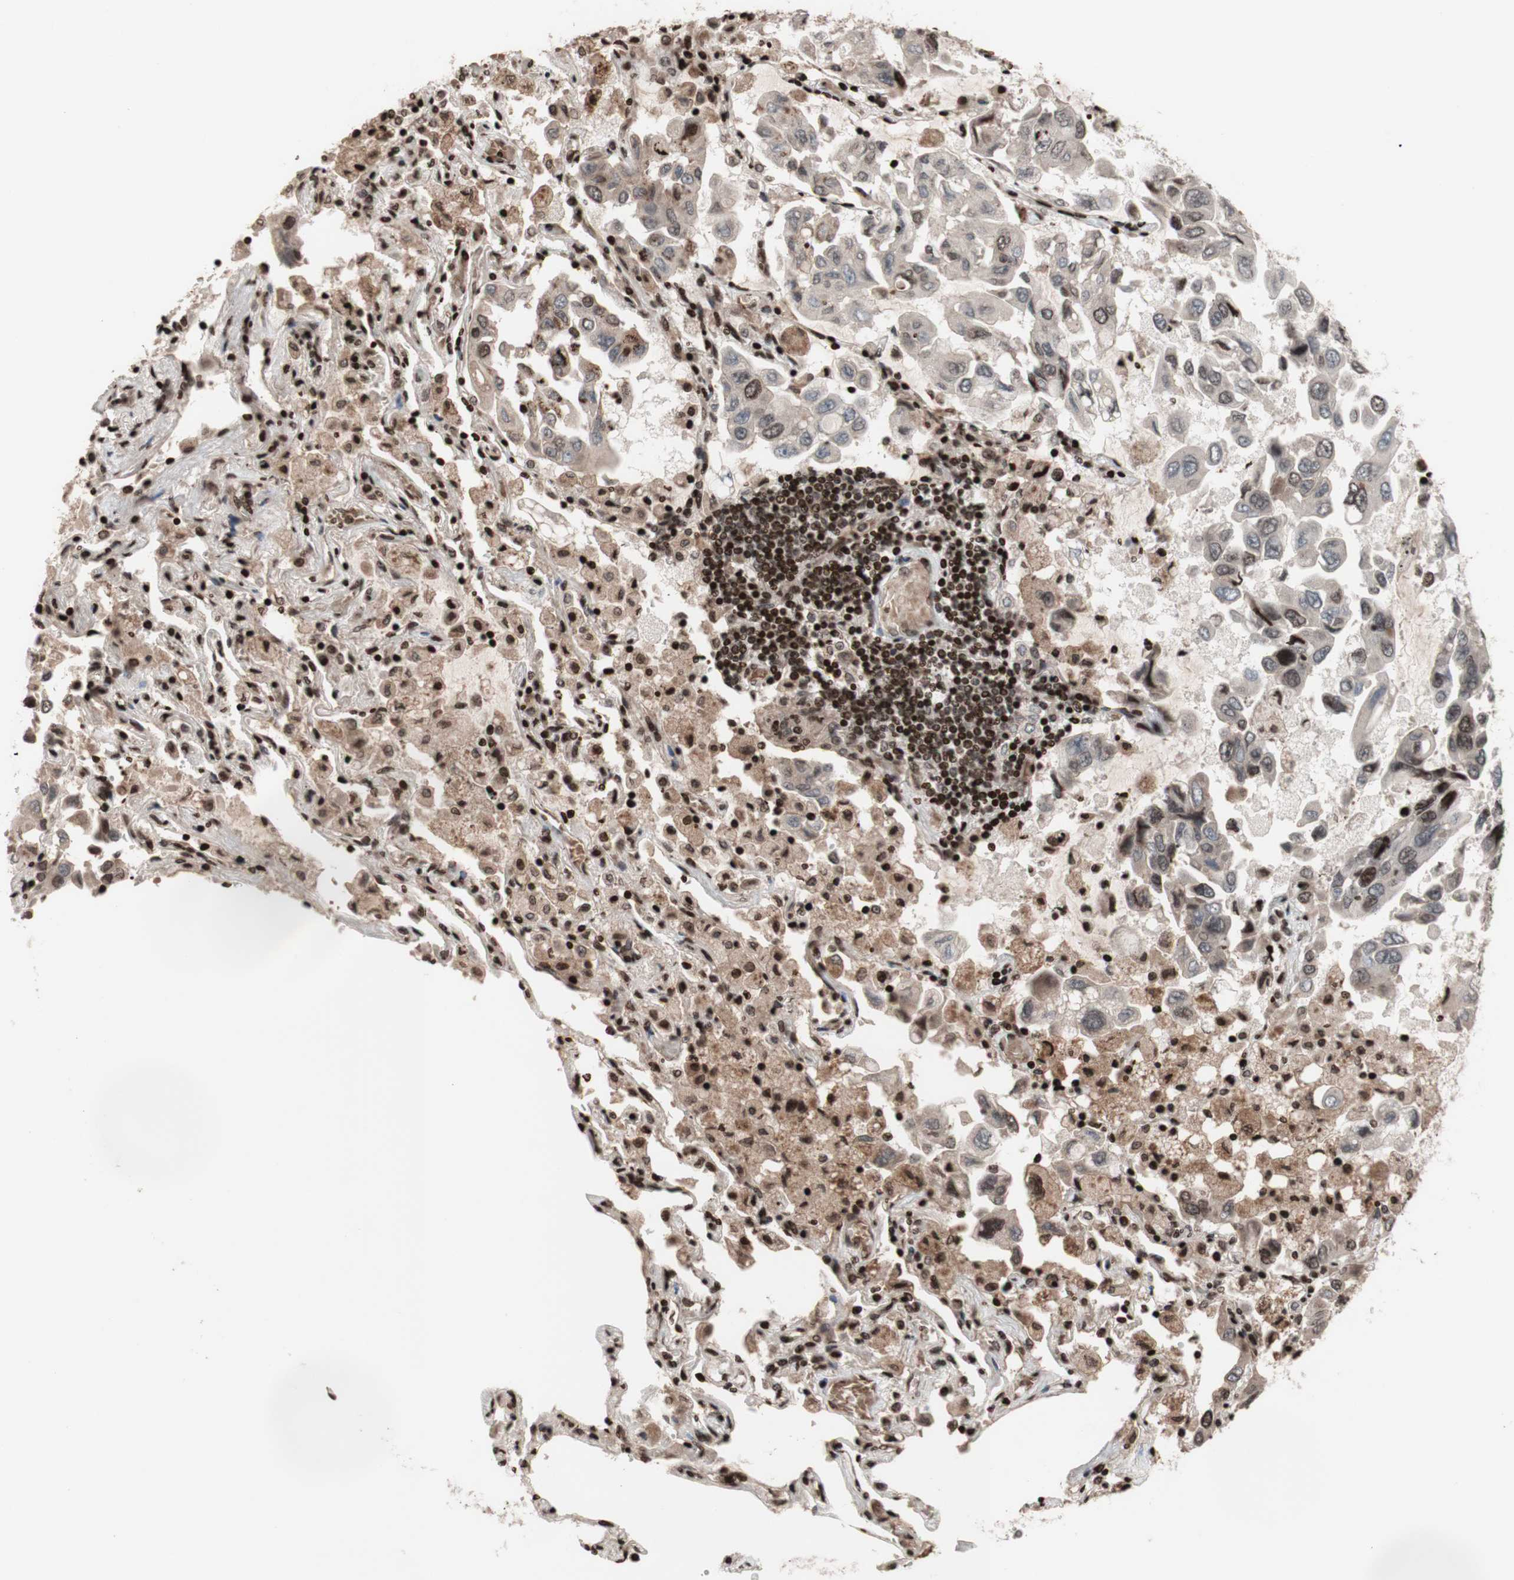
{"staining": {"intensity": "weak", "quantity": "<25%", "location": "cytoplasmic/membranous,nuclear"}, "tissue": "lung cancer", "cell_type": "Tumor cells", "image_type": "cancer", "snomed": [{"axis": "morphology", "description": "Adenocarcinoma, NOS"}, {"axis": "topography", "description": "Lung"}], "caption": "Tumor cells are negative for protein expression in human lung cancer. Brightfield microscopy of immunohistochemistry stained with DAB (brown) and hematoxylin (blue), captured at high magnification.", "gene": "POLA1", "patient": {"sex": "male", "age": 64}}